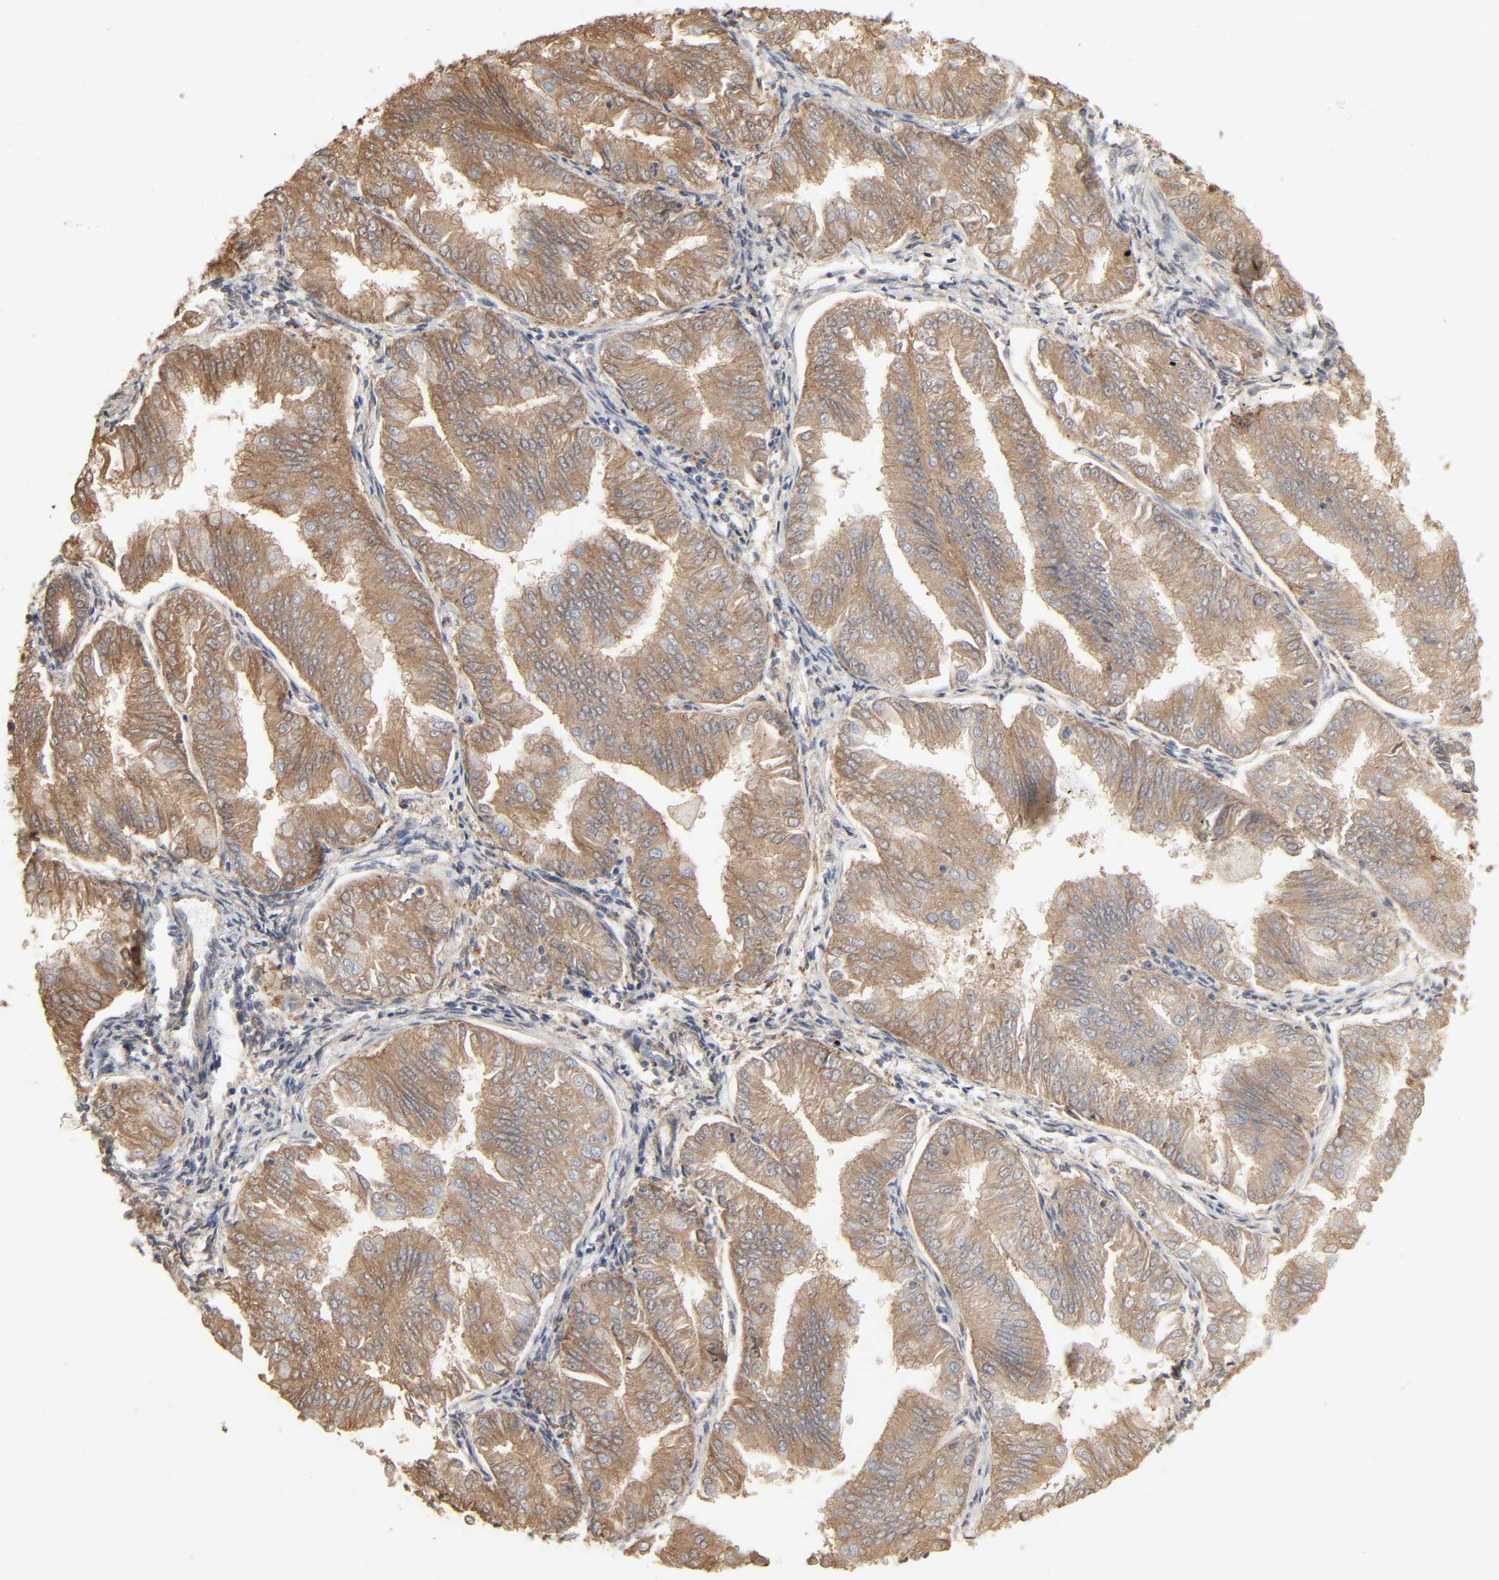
{"staining": {"intensity": "moderate", "quantity": ">75%", "location": "cytoplasmic/membranous"}, "tissue": "endometrial cancer", "cell_type": "Tumor cells", "image_type": "cancer", "snomed": [{"axis": "morphology", "description": "Adenocarcinoma, NOS"}, {"axis": "topography", "description": "Endometrium"}], "caption": "Adenocarcinoma (endometrial) stained with immunohistochemistry displays moderate cytoplasmic/membranous positivity in approximately >75% of tumor cells.", "gene": "NDRG2", "patient": {"sex": "female", "age": 53}}